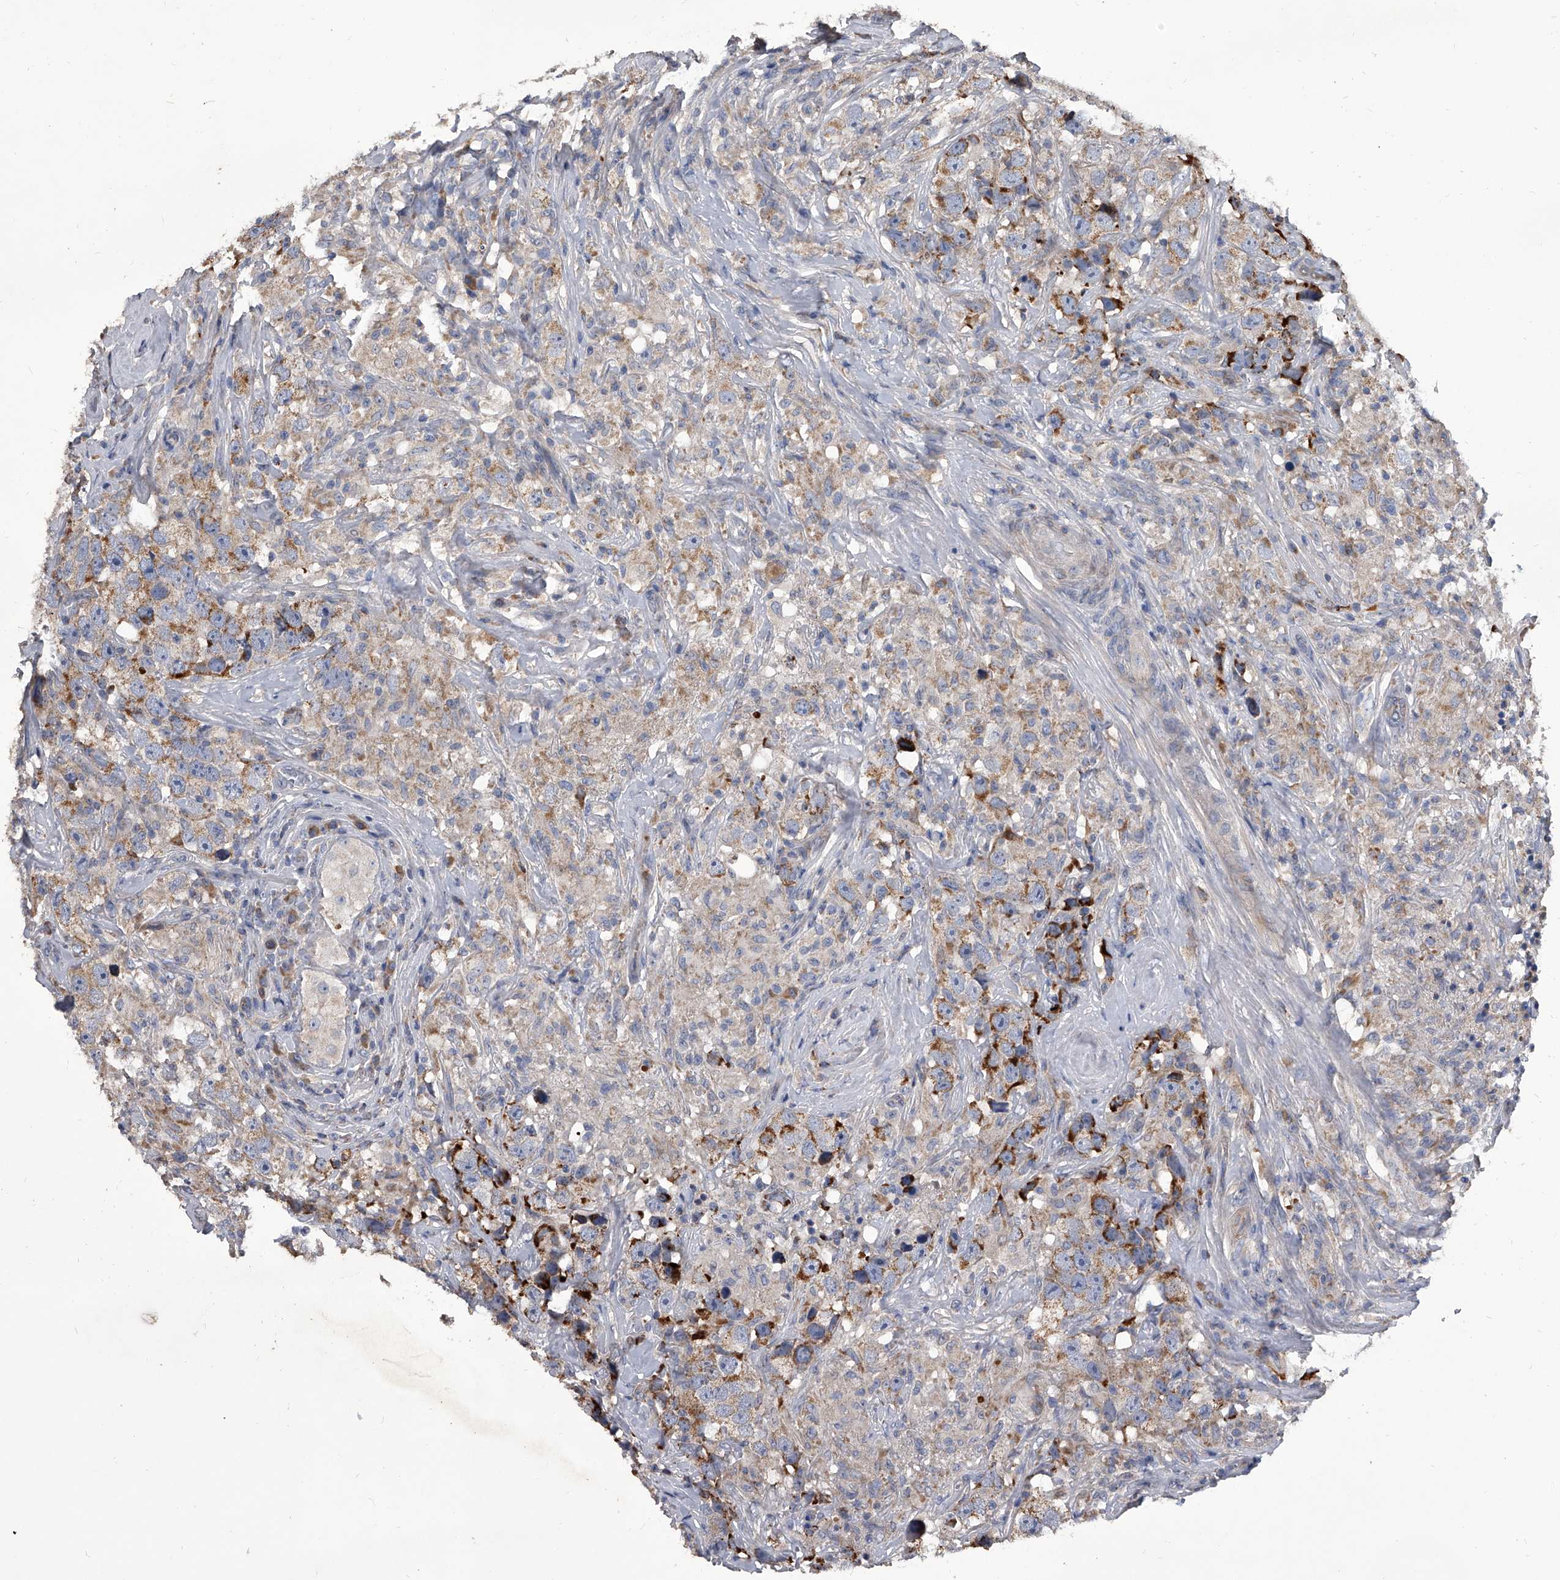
{"staining": {"intensity": "moderate", "quantity": "25%-75%", "location": "cytoplasmic/membranous"}, "tissue": "testis cancer", "cell_type": "Tumor cells", "image_type": "cancer", "snomed": [{"axis": "morphology", "description": "Seminoma, NOS"}, {"axis": "topography", "description": "Testis"}], "caption": "A medium amount of moderate cytoplasmic/membranous positivity is seen in about 25%-75% of tumor cells in testis cancer tissue.", "gene": "NRP1", "patient": {"sex": "male", "age": 49}}